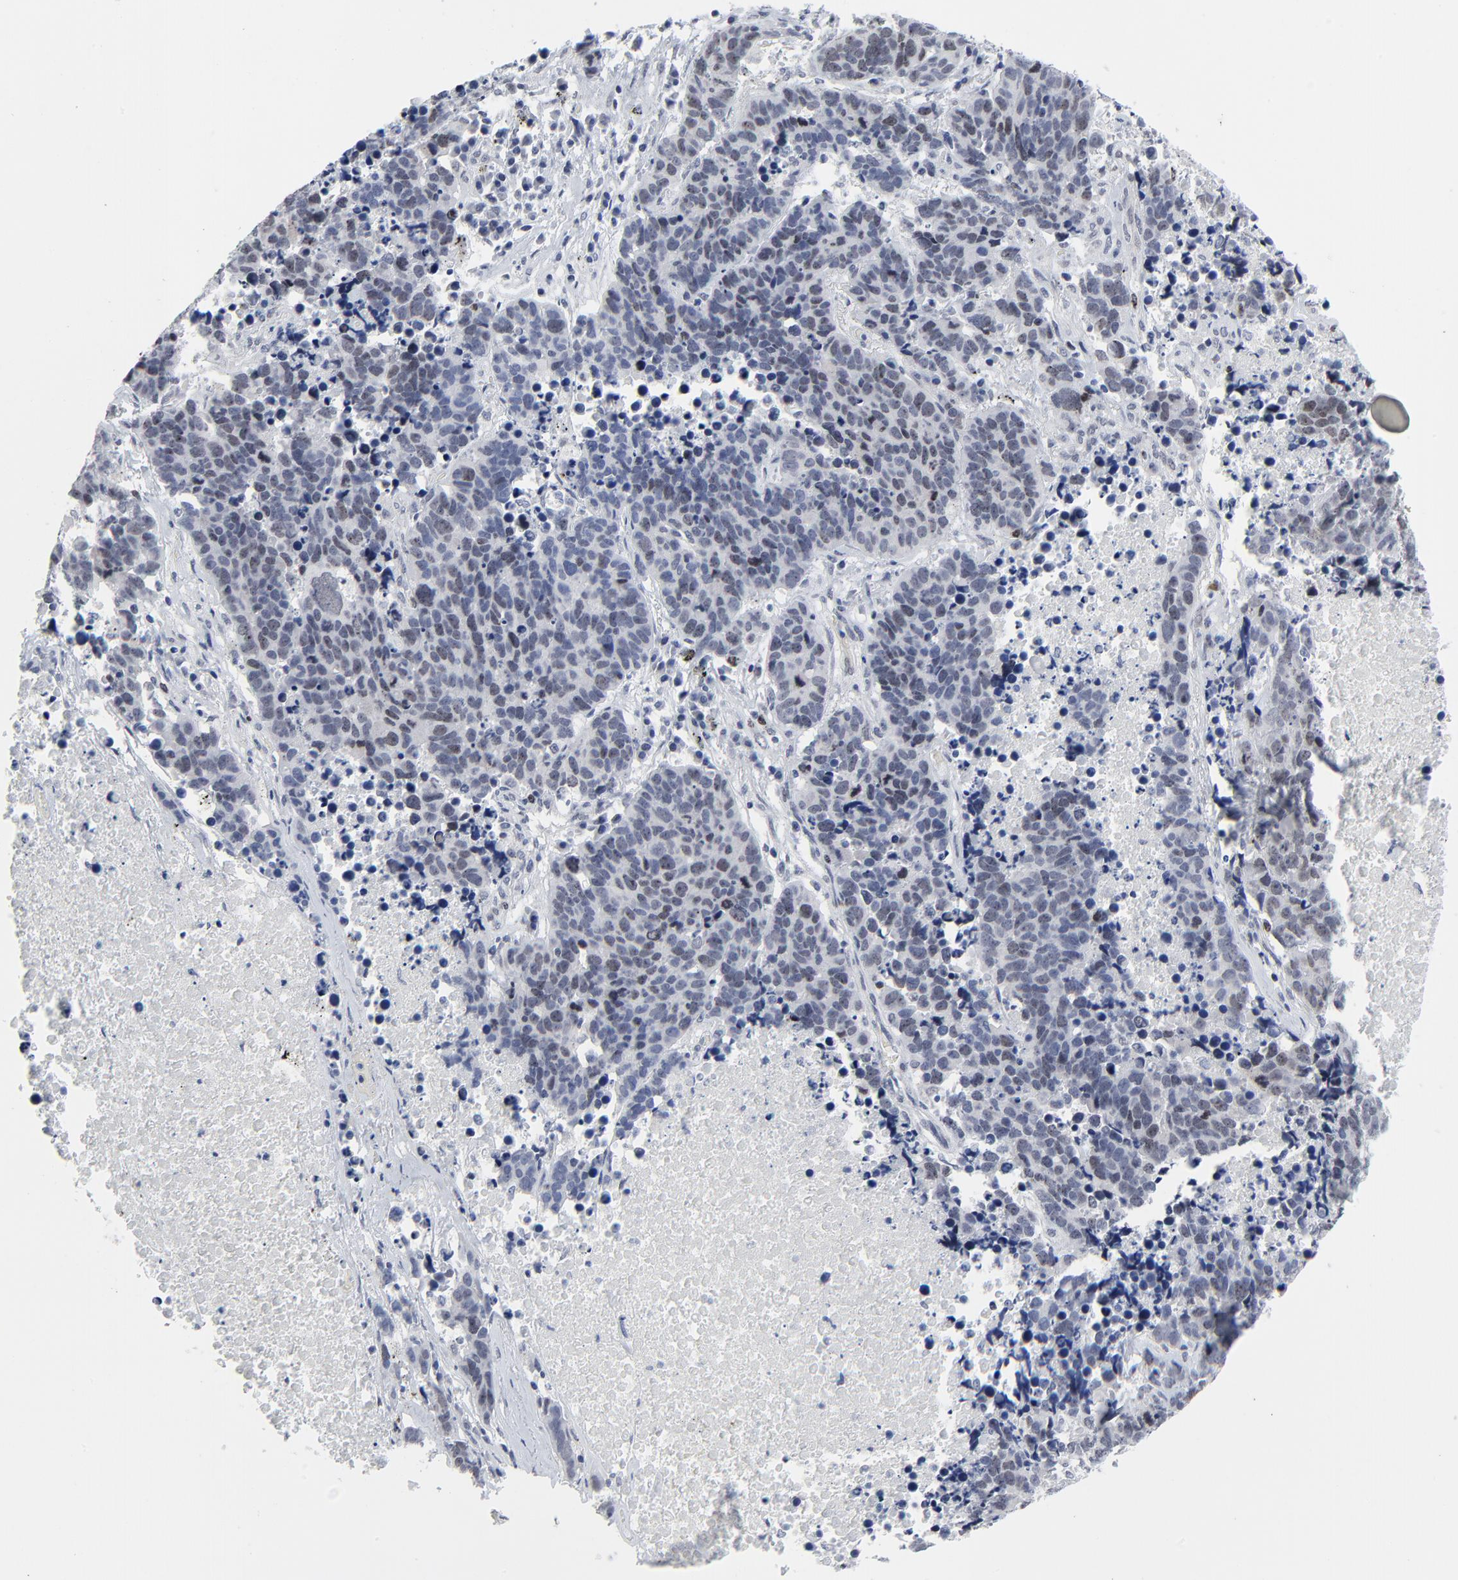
{"staining": {"intensity": "weak", "quantity": "<25%", "location": "nuclear"}, "tissue": "lung cancer", "cell_type": "Tumor cells", "image_type": "cancer", "snomed": [{"axis": "morphology", "description": "Carcinoid, malignant, NOS"}, {"axis": "topography", "description": "Lung"}], "caption": "There is no significant positivity in tumor cells of lung cancer (carcinoid (malignant)). Nuclei are stained in blue.", "gene": "ZNF589", "patient": {"sex": "male", "age": 60}}